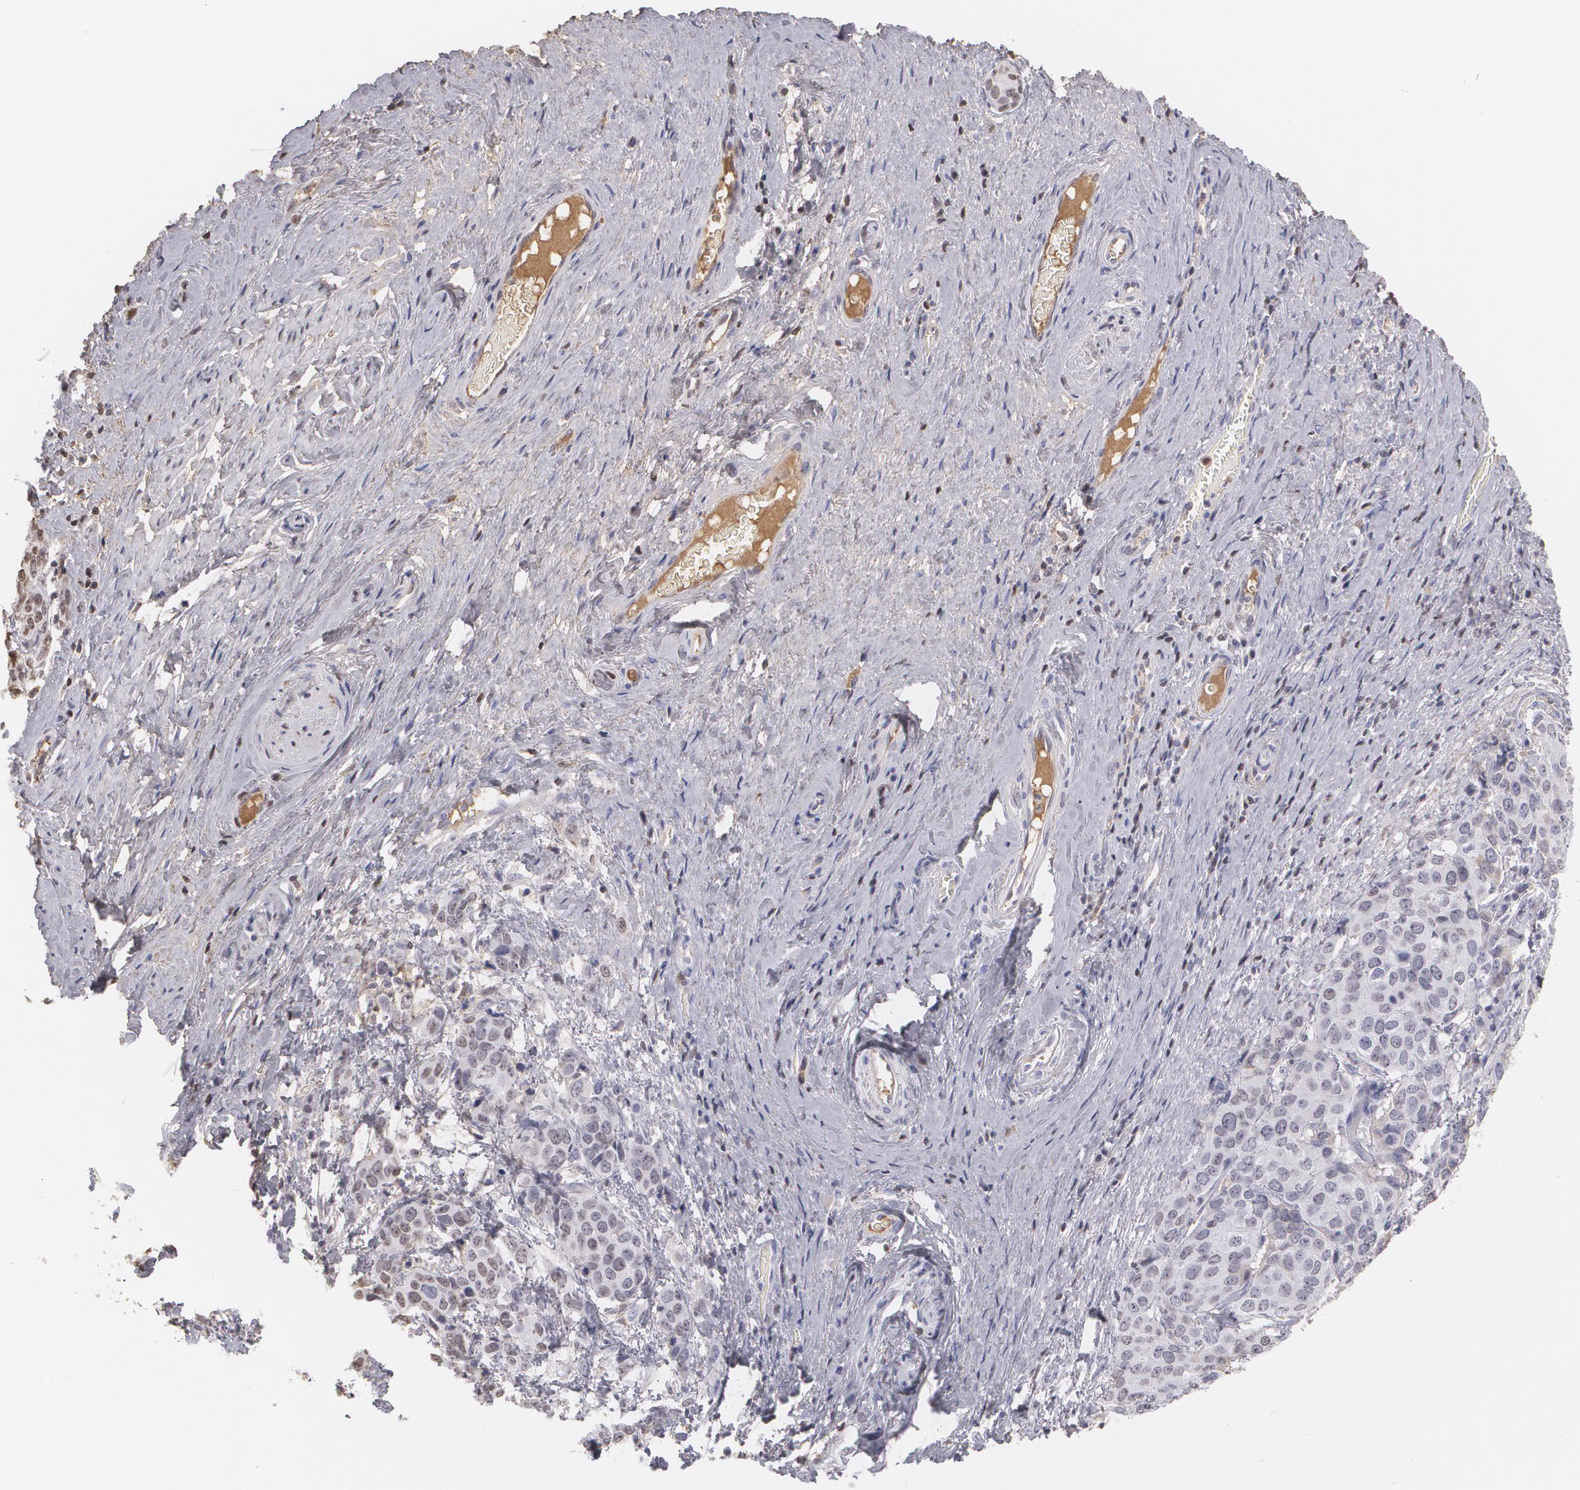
{"staining": {"intensity": "negative", "quantity": "none", "location": "none"}, "tissue": "cervical cancer", "cell_type": "Tumor cells", "image_type": "cancer", "snomed": [{"axis": "morphology", "description": "Squamous cell carcinoma, NOS"}, {"axis": "topography", "description": "Cervix"}], "caption": "Histopathology image shows no protein positivity in tumor cells of cervical cancer (squamous cell carcinoma) tissue.", "gene": "SERPINA1", "patient": {"sex": "female", "age": 54}}